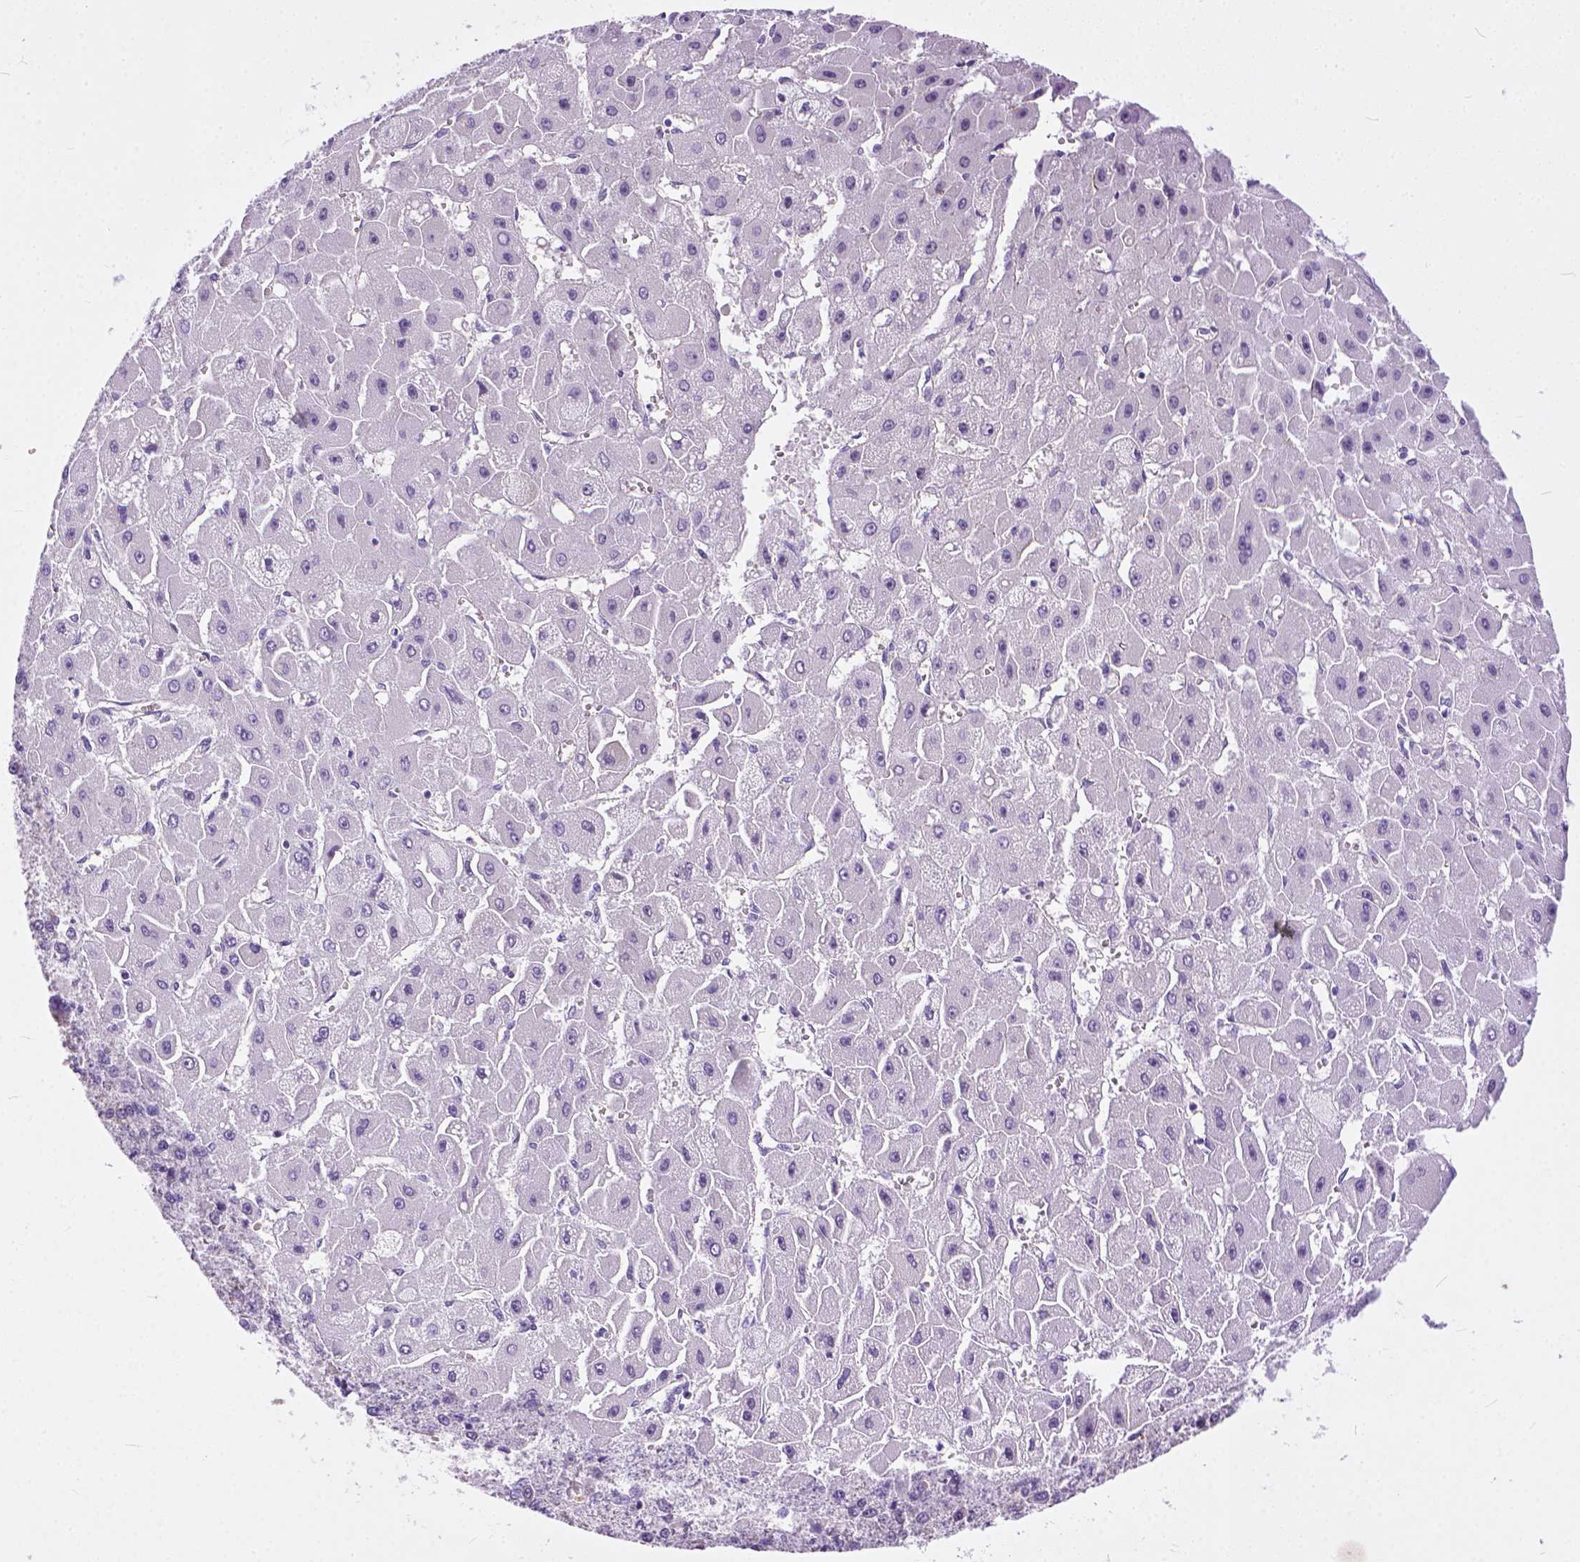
{"staining": {"intensity": "negative", "quantity": "none", "location": "none"}, "tissue": "liver cancer", "cell_type": "Tumor cells", "image_type": "cancer", "snomed": [{"axis": "morphology", "description": "Carcinoma, Hepatocellular, NOS"}, {"axis": "topography", "description": "Liver"}], "caption": "This is an immunohistochemistry micrograph of human liver cancer. There is no staining in tumor cells.", "gene": "ADGRF1", "patient": {"sex": "female", "age": 25}}